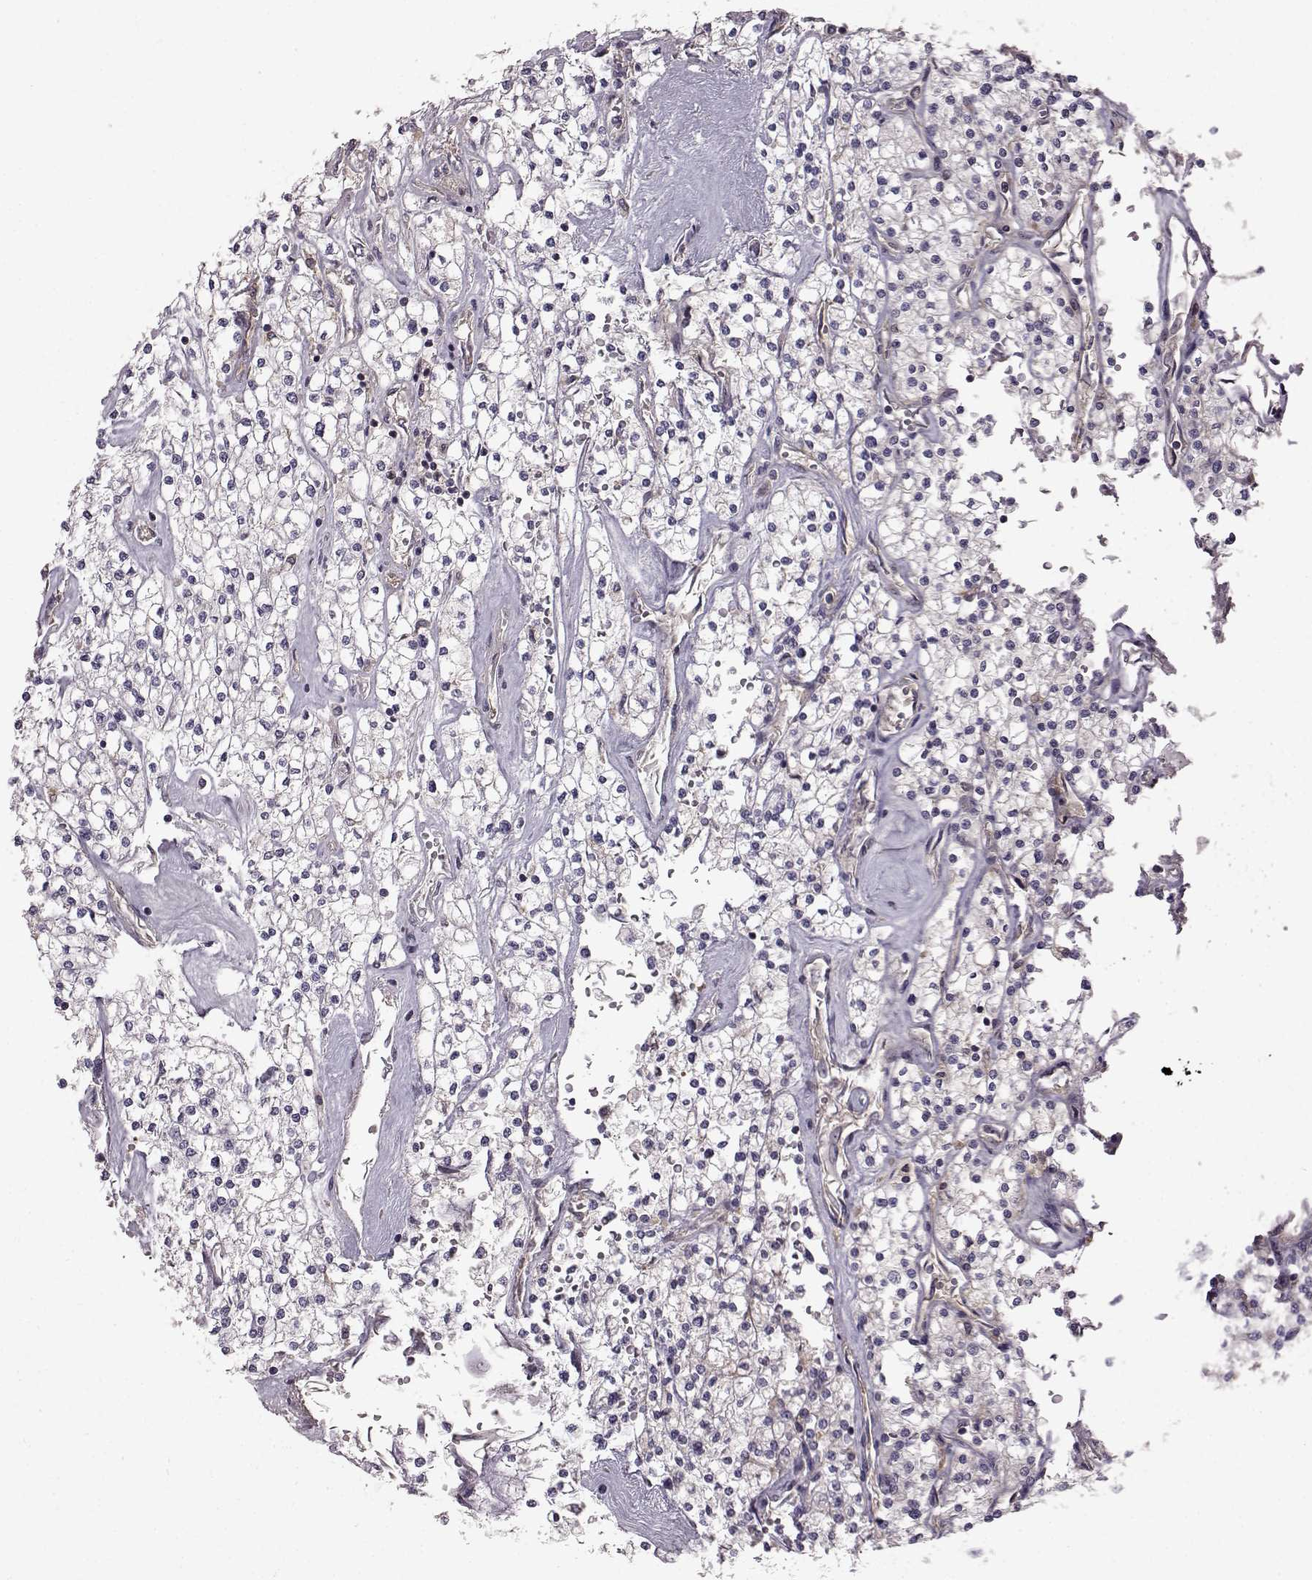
{"staining": {"intensity": "negative", "quantity": "none", "location": "none"}, "tissue": "renal cancer", "cell_type": "Tumor cells", "image_type": "cancer", "snomed": [{"axis": "morphology", "description": "Adenocarcinoma, NOS"}, {"axis": "topography", "description": "Kidney"}], "caption": "Image shows no significant protein expression in tumor cells of renal adenocarcinoma. The staining is performed using DAB (3,3'-diaminobenzidine) brown chromogen with nuclei counter-stained in using hematoxylin.", "gene": "RABGAP1", "patient": {"sex": "male", "age": 80}}